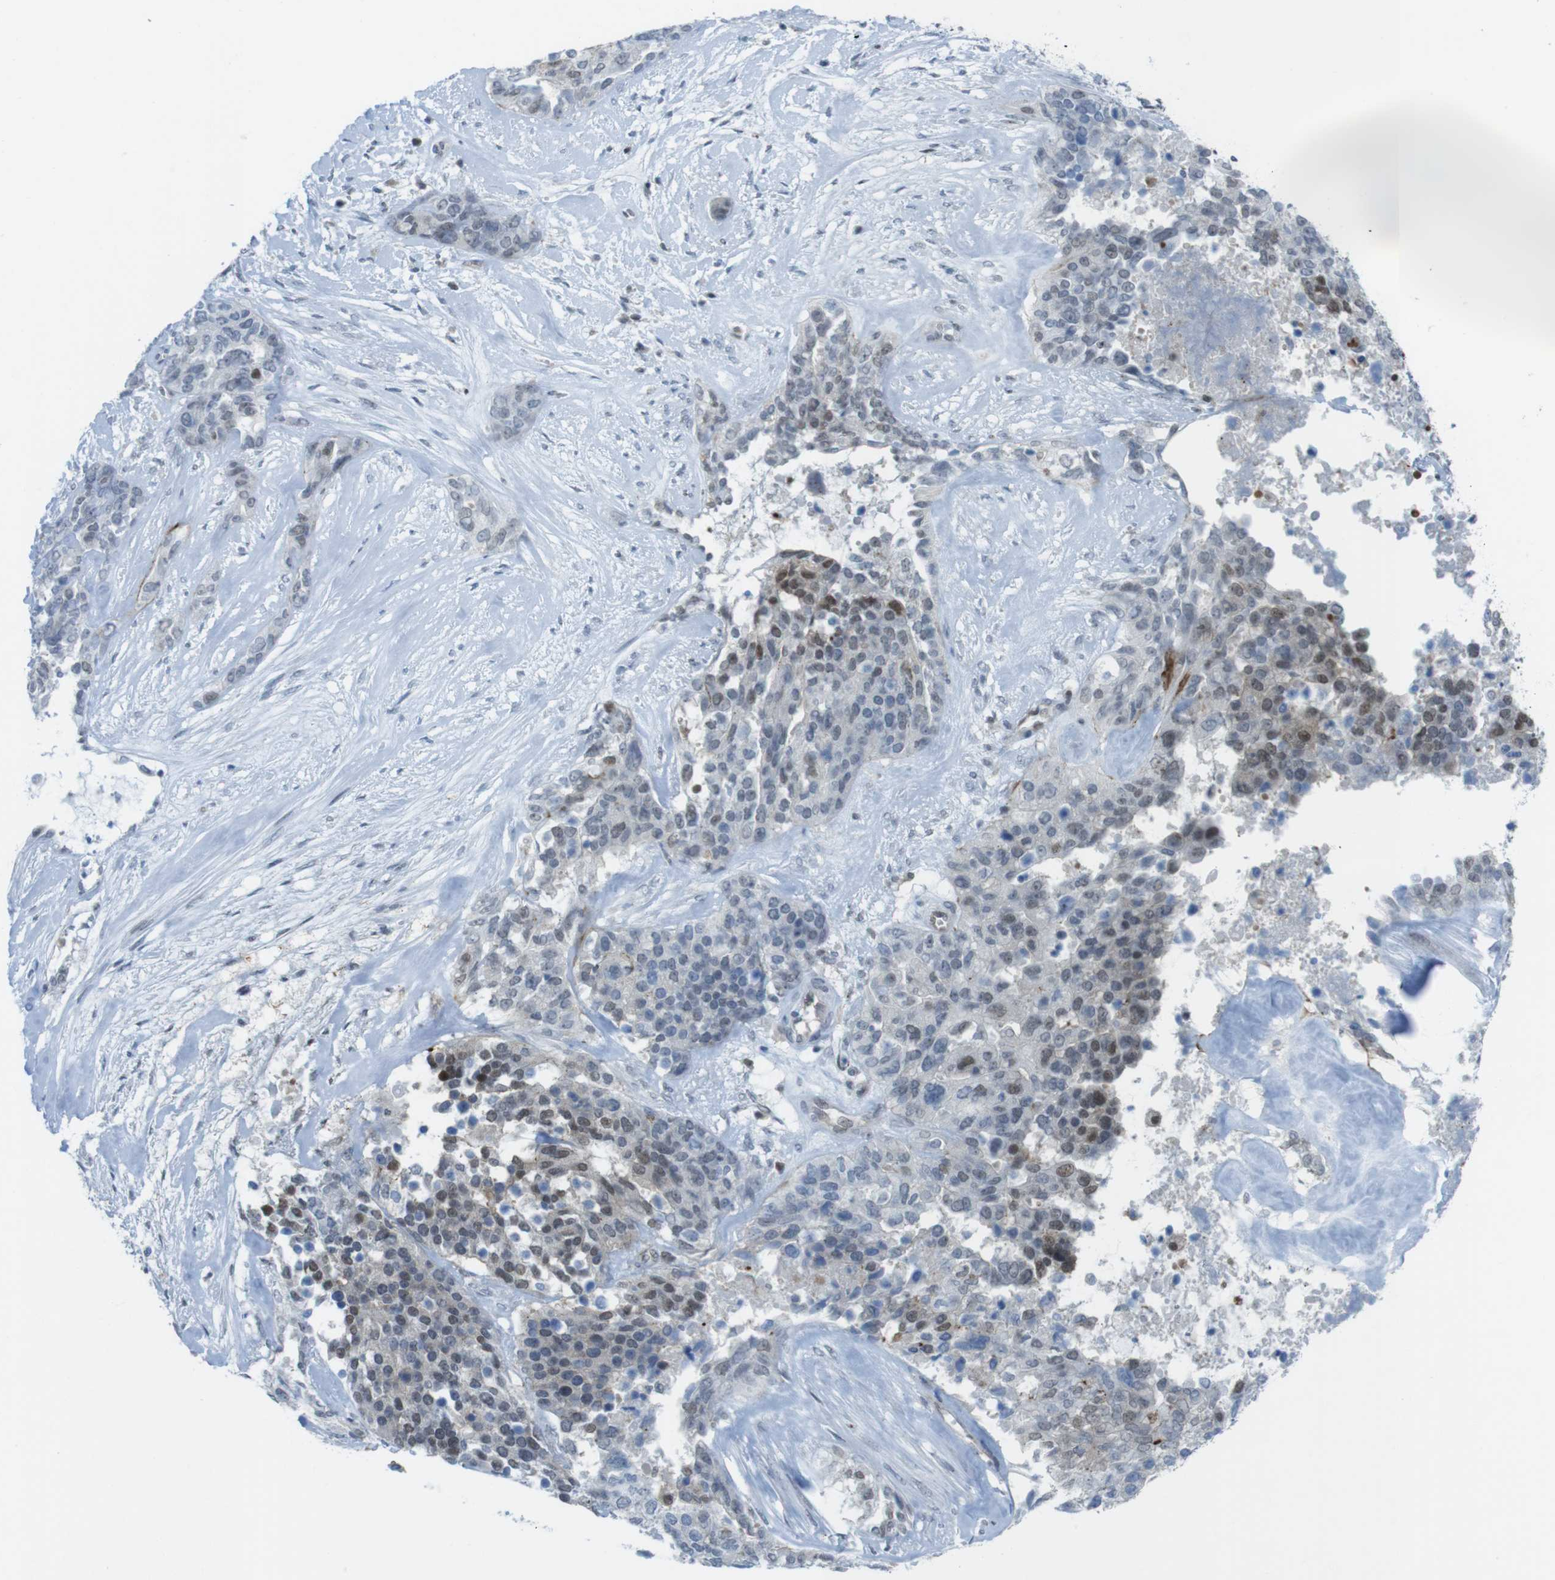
{"staining": {"intensity": "moderate", "quantity": "25%-75%", "location": "nuclear"}, "tissue": "ovarian cancer", "cell_type": "Tumor cells", "image_type": "cancer", "snomed": [{"axis": "morphology", "description": "Cystadenocarcinoma, serous, NOS"}, {"axis": "topography", "description": "Ovary"}], "caption": "IHC histopathology image of ovarian serous cystadenocarcinoma stained for a protein (brown), which reveals medium levels of moderate nuclear expression in approximately 25%-75% of tumor cells.", "gene": "UBB", "patient": {"sex": "female", "age": 44}}